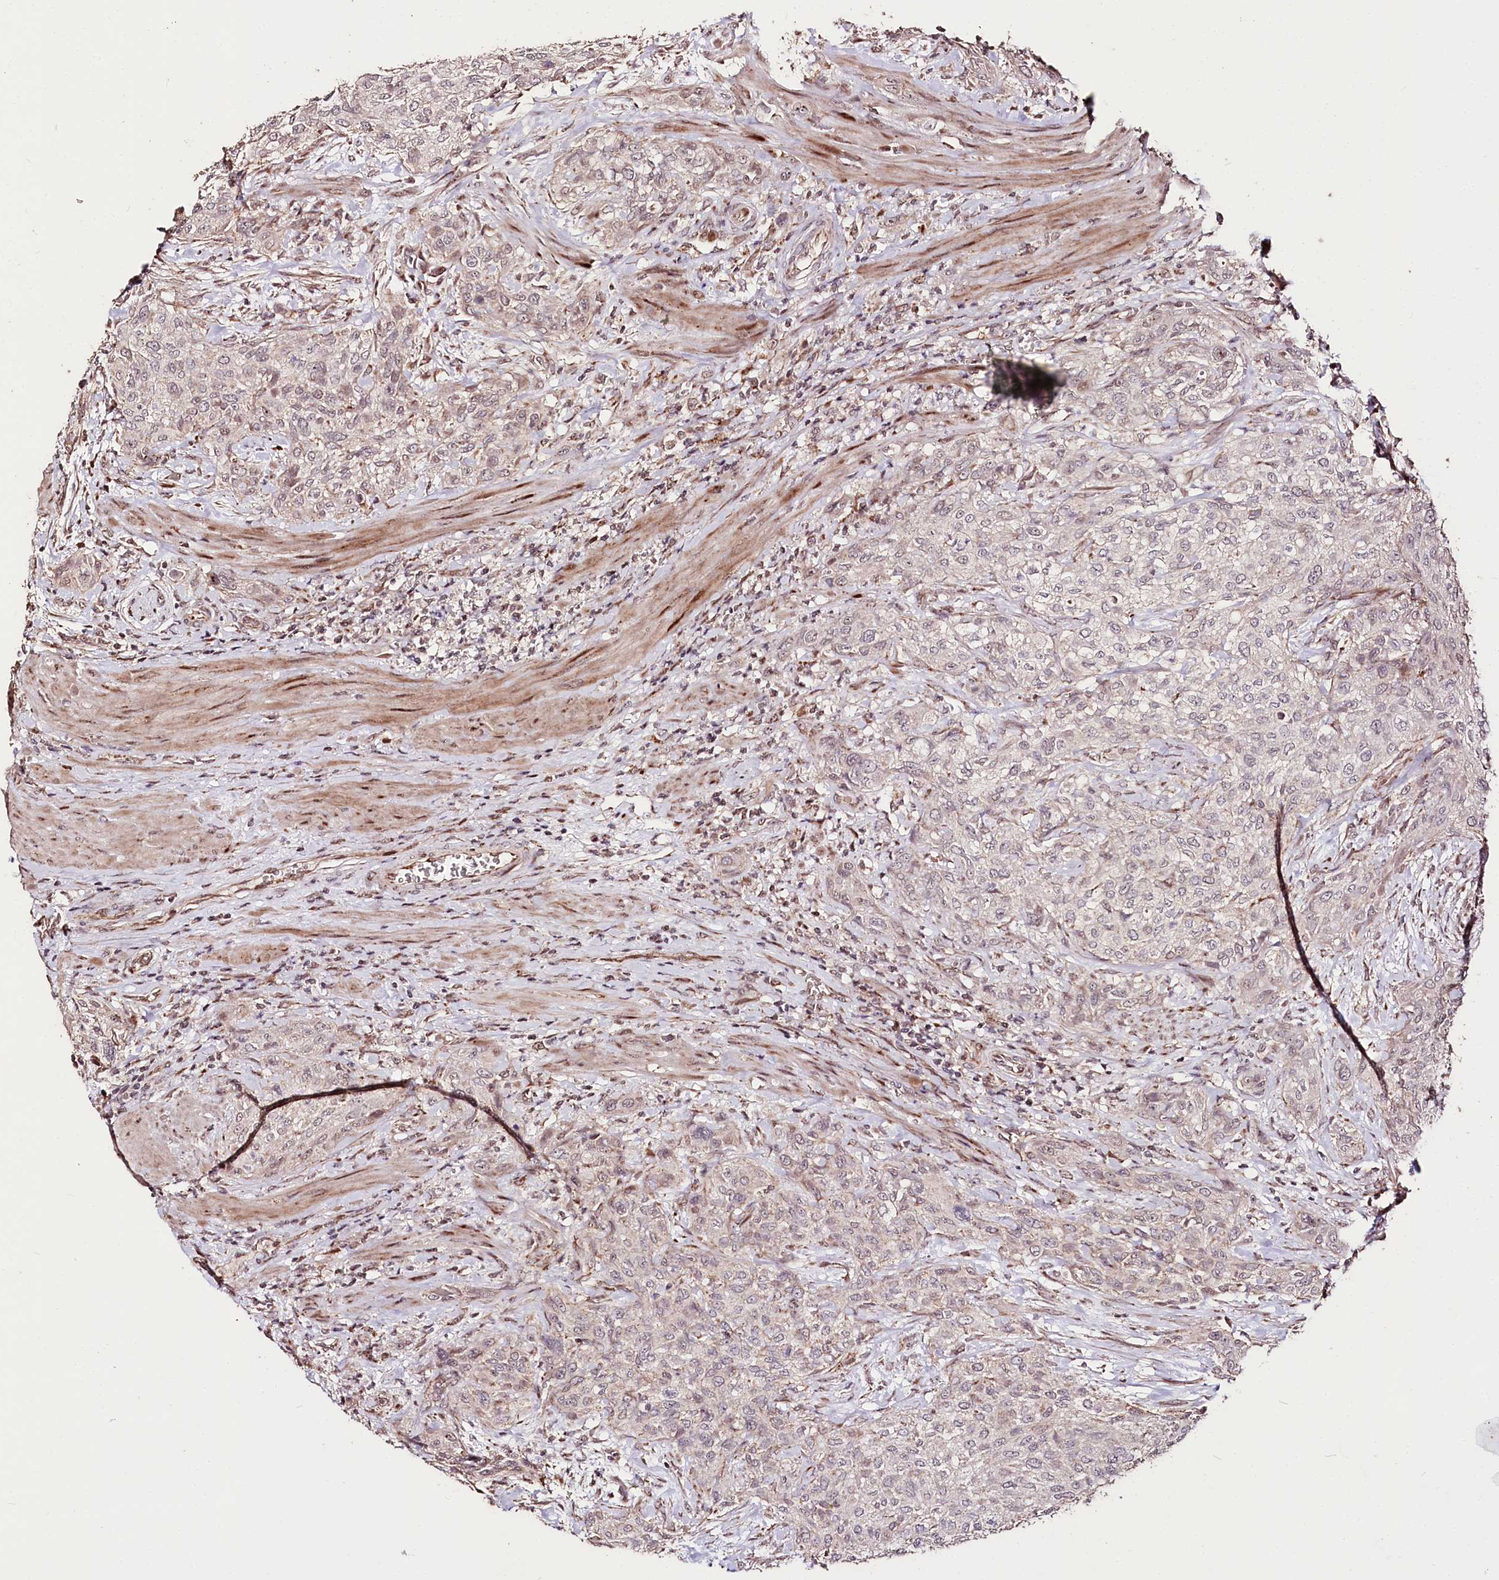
{"staining": {"intensity": "negative", "quantity": "none", "location": "none"}, "tissue": "urothelial cancer", "cell_type": "Tumor cells", "image_type": "cancer", "snomed": [{"axis": "morphology", "description": "Normal tissue, NOS"}, {"axis": "morphology", "description": "Urothelial carcinoma, NOS"}, {"axis": "topography", "description": "Urinary bladder"}, {"axis": "topography", "description": "Peripheral nerve tissue"}], "caption": "Immunohistochemical staining of transitional cell carcinoma exhibits no significant positivity in tumor cells.", "gene": "CARD19", "patient": {"sex": "male", "age": 35}}